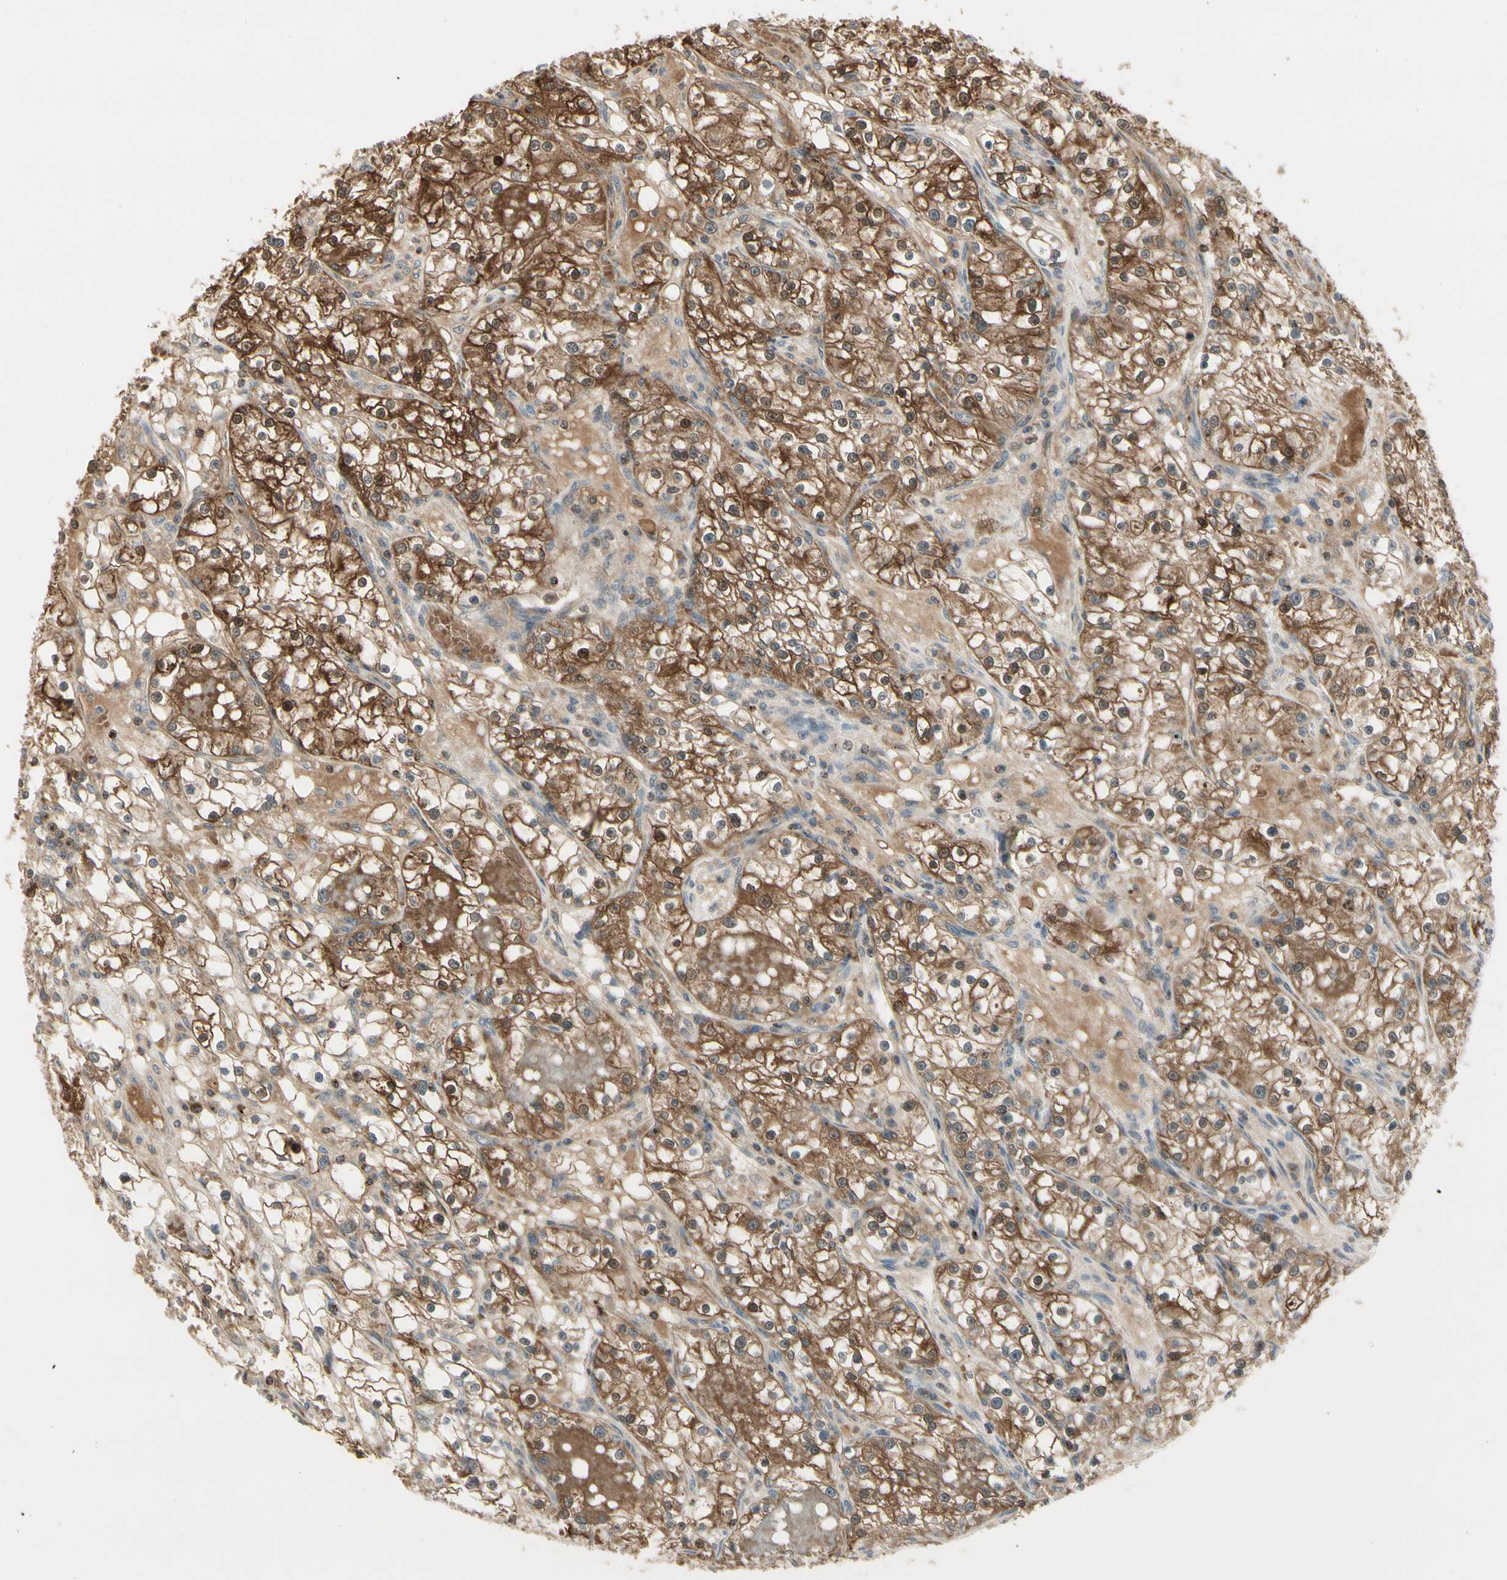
{"staining": {"intensity": "strong", "quantity": ">75%", "location": "cytoplasmic/membranous"}, "tissue": "renal cancer", "cell_type": "Tumor cells", "image_type": "cancer", "snomed": [{"axis": "morphology", "description": "Adenocarcinoma, NOS"}, {"axis": "topography", "description": "Kidney"}], "caption": "Protein staining of renal adenocarcinoma tissue demonstrates strong cytoplasmic/membranous positivity in about >75% of tumor cells.", "gene": "EVC", "patient": {"sex": "male", "age": 56}}